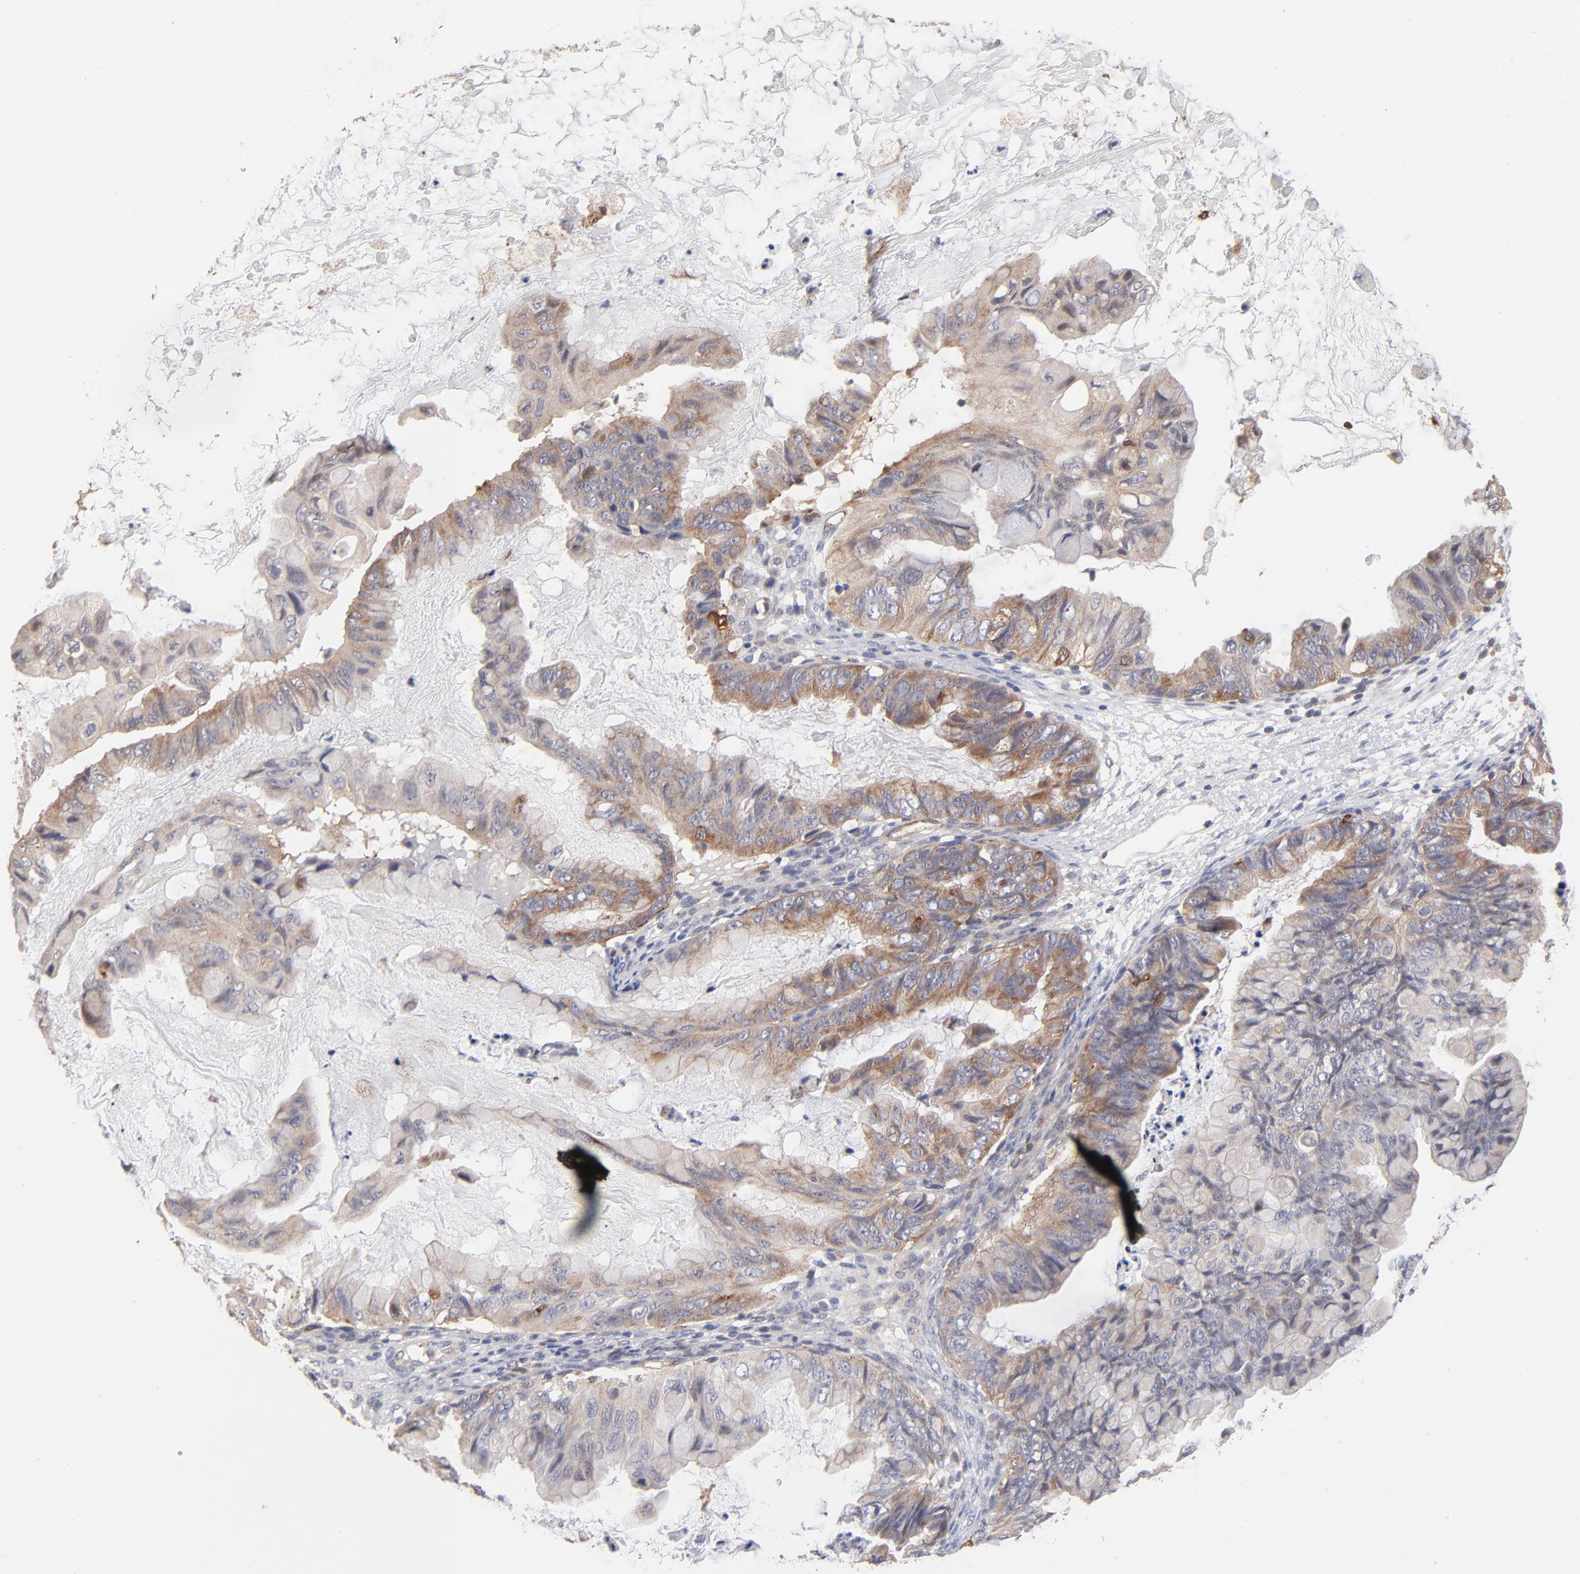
{"staining": {"intensity": "moderate", "quantity": ">75%", "location": "cytoplasmic/membranous"}, "tissue": "ovarian cancer", "cell_type": "Tumor cells", "image_type": "cancer", "snomed": [{"axis": "morphology", "description": "Cystadenocarcinoma, mucinous, NOS"}, {"axis": "topography", "description": "Ovary"}], "caption": "There is medium levels of moderate cytoplasmic/membranous staining in tumor cells of ovarian mucinous cystadenocarcinoma, as demonstrated by immunohistochemical staining (brown color).", "gene": "IVNS1ABP", "patient": {"sex": "female", "age": 36}}